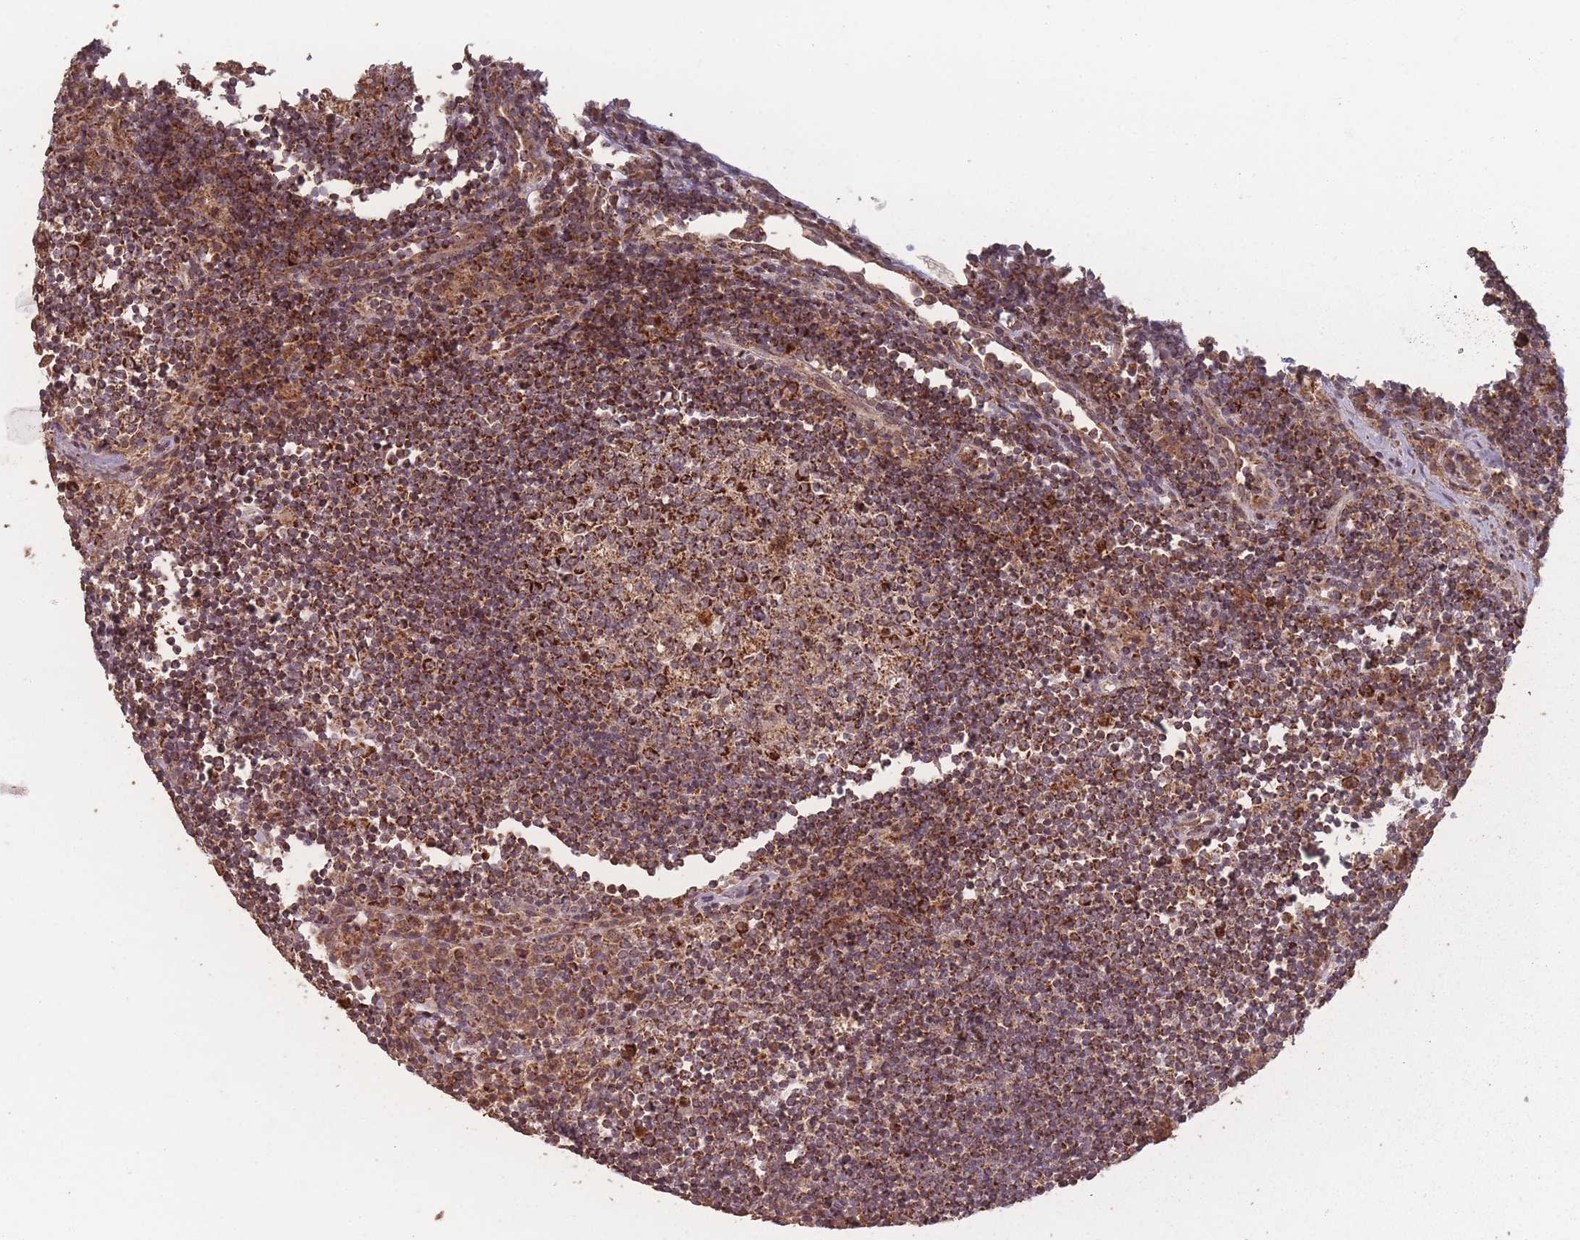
{"staining": {"intensity": "strong", "quantity": "25%-75%", "location": "cytoplasmic/membranous"}, "tissue": "lymph node", "cell_type": "Germinal center cells", "image_type": "normal", "snomed": [{"axis": "morphology", "description": "Normal tissue, NOS"}, {"axis": "topography", "description": "Lymph node"}], "caption": "Germinal center cells demonstrate high levels of strong cytoplasmic/membranous expression in about 25%-75% of cells in unremarkable human lymph node. The staining is performed using DAB brown chromogen to label protein expression. The nuclei are counter-stained blue using hematoxylin.", "gene": "LYRM7", "patient": {"sex": "female", "age": 53}}